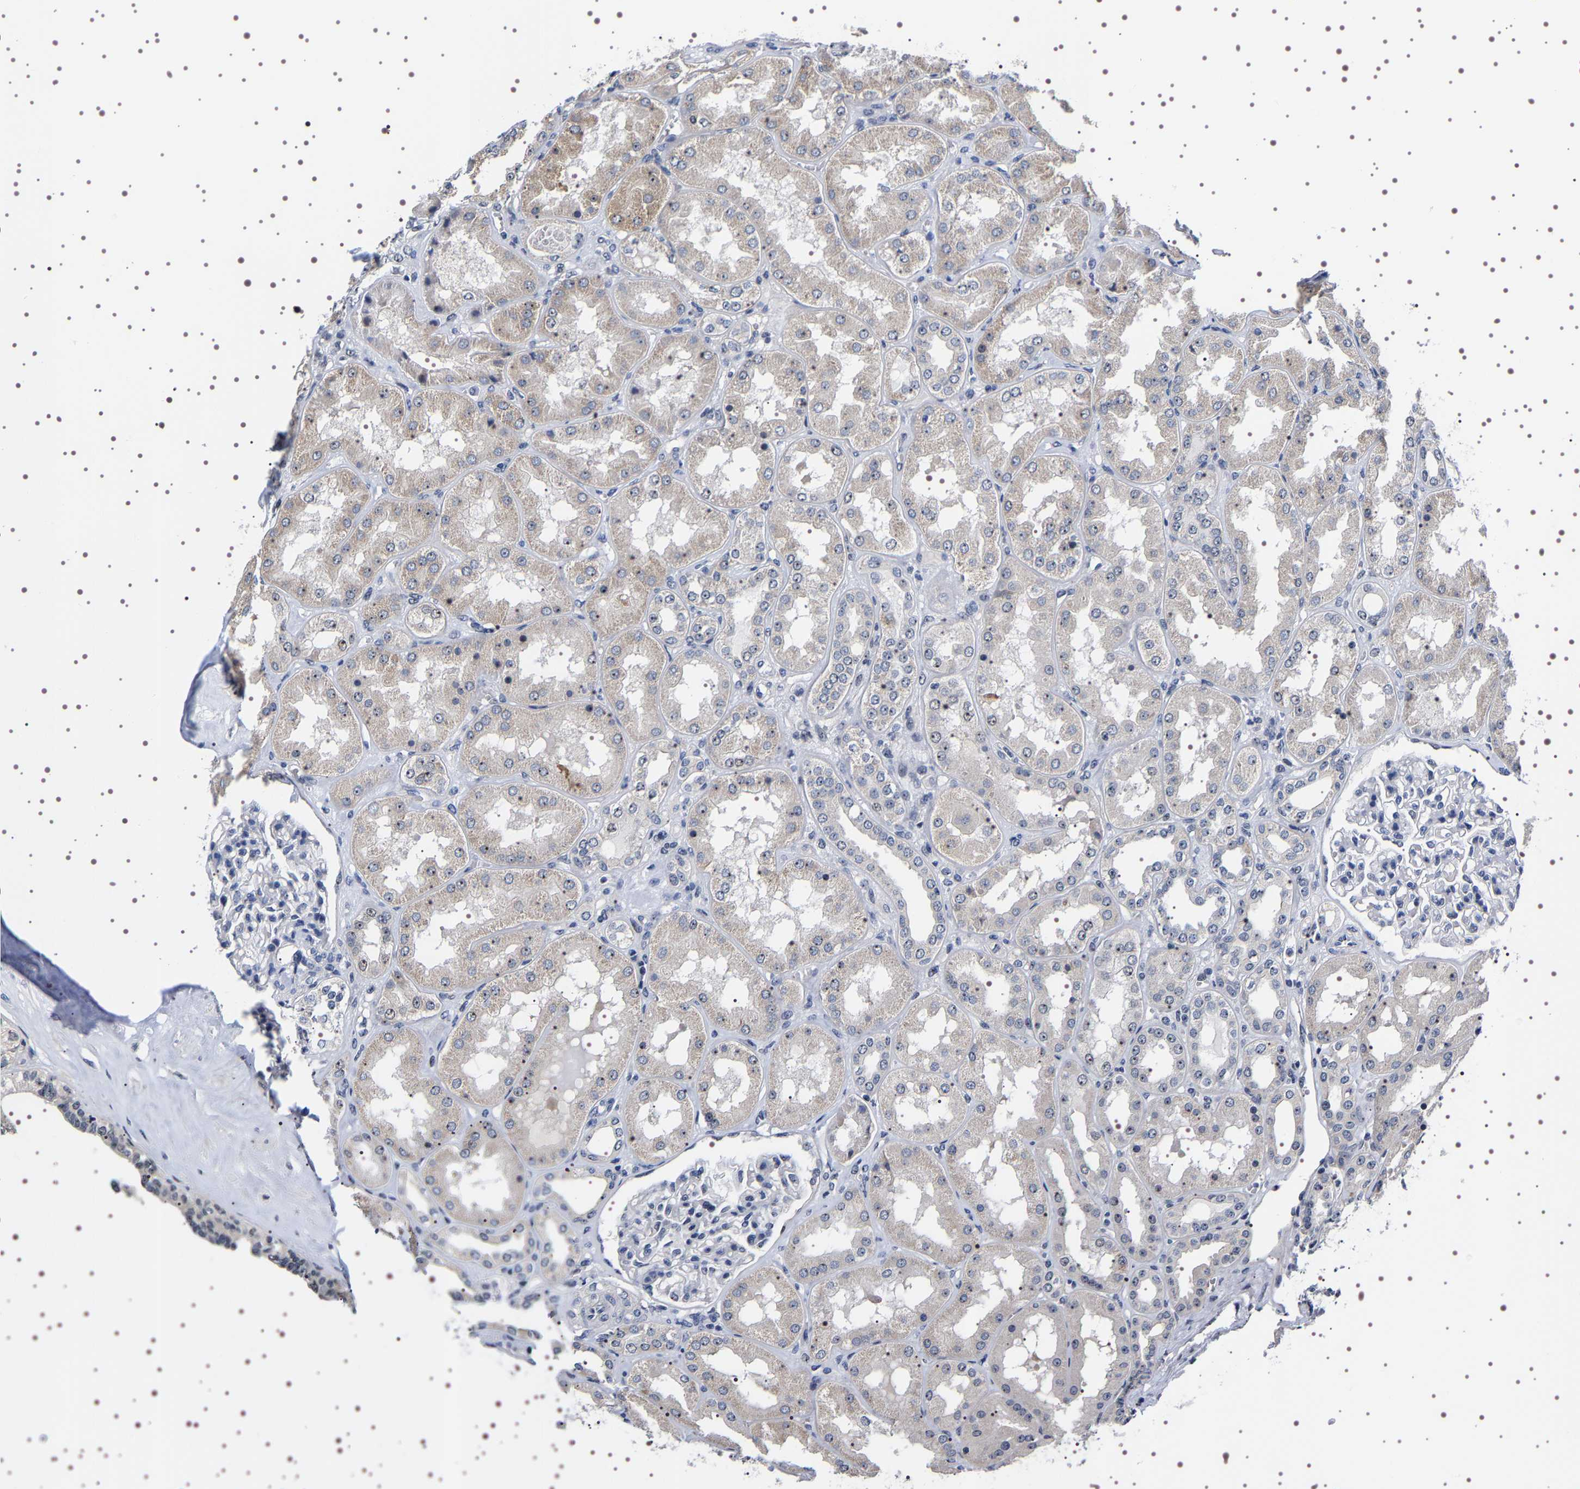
{"staining": {"intensity": "negative", "quantity": "none", "location": "none"}, "tissue": "kidney", "cell_type": "Cells in glomeruli", "image_type": "normal", "snomed": [{"axis": "morphology", "description": "Normal tissue, NOS"}, {"axis": "topography", "description": "Kidney"}], "caption": "There is no significant expression in cells in glomeruli of kidney.", "gene": "GNL3", "patient": {"sex": "female", "age": 56}}